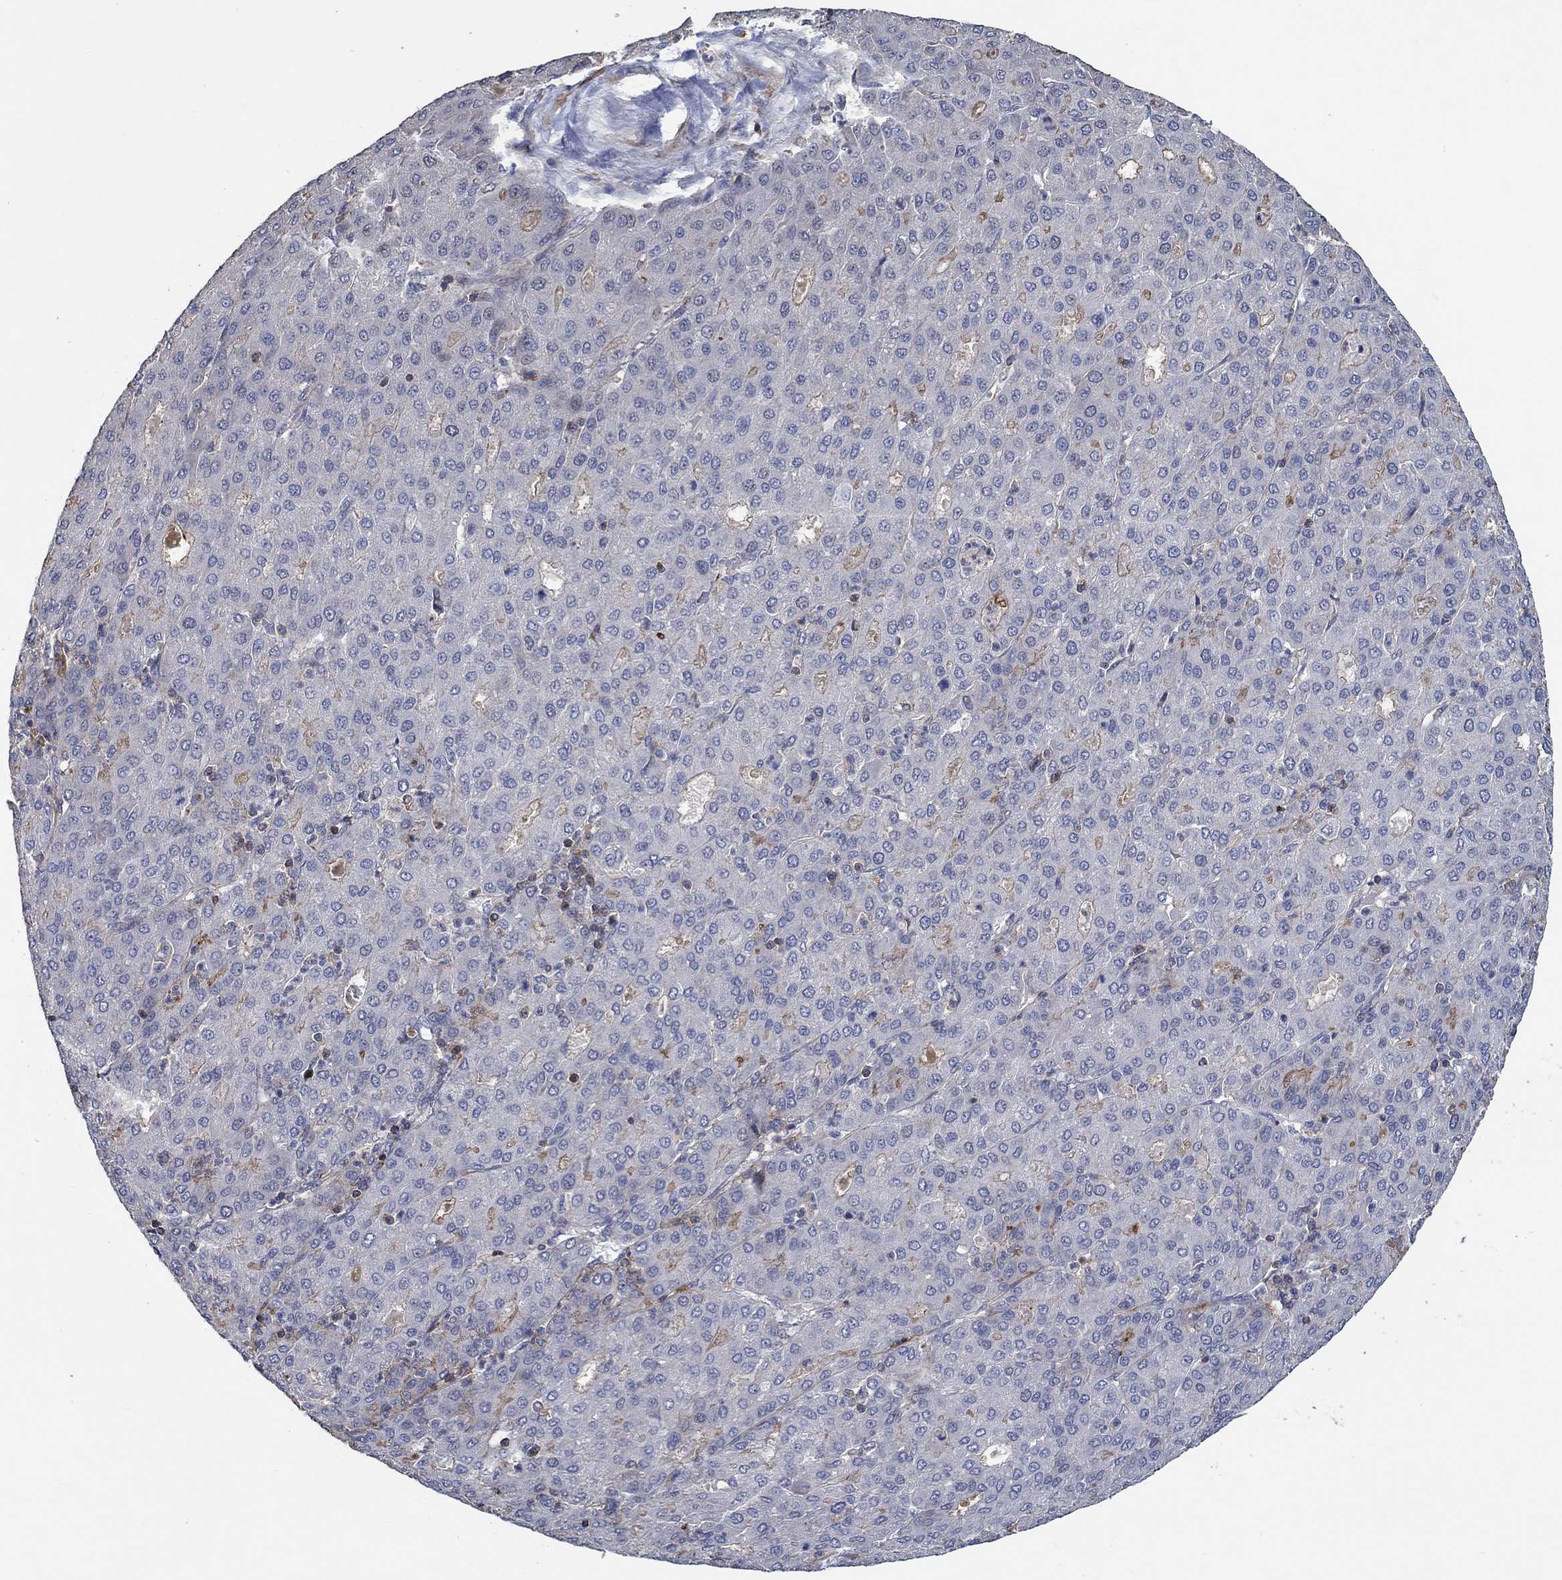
{"staining": {"intensity": "strong", "quantity": "<25%", "location": "cytoplasmic/membranous"}, "tissue": "liver cancer", "cell_type": "Tumor cells", "image_type": "cancer", "snomed": [{"axis": "morphology", "description": "Carcinoma, Hepatocellular, NOS"}, {"axis": "topography", "description": "Liver"}], "caption": "A brown stain highlights strong cytoplasmic/membranous staining of a protein in human liver hepatocellular carcinoma tumor cells. (DAB = brown stain, brightfield microscopy at high magnification).", "gene": "TNFAIP8L3", "patient": {"sex": "male", "age": 65}}